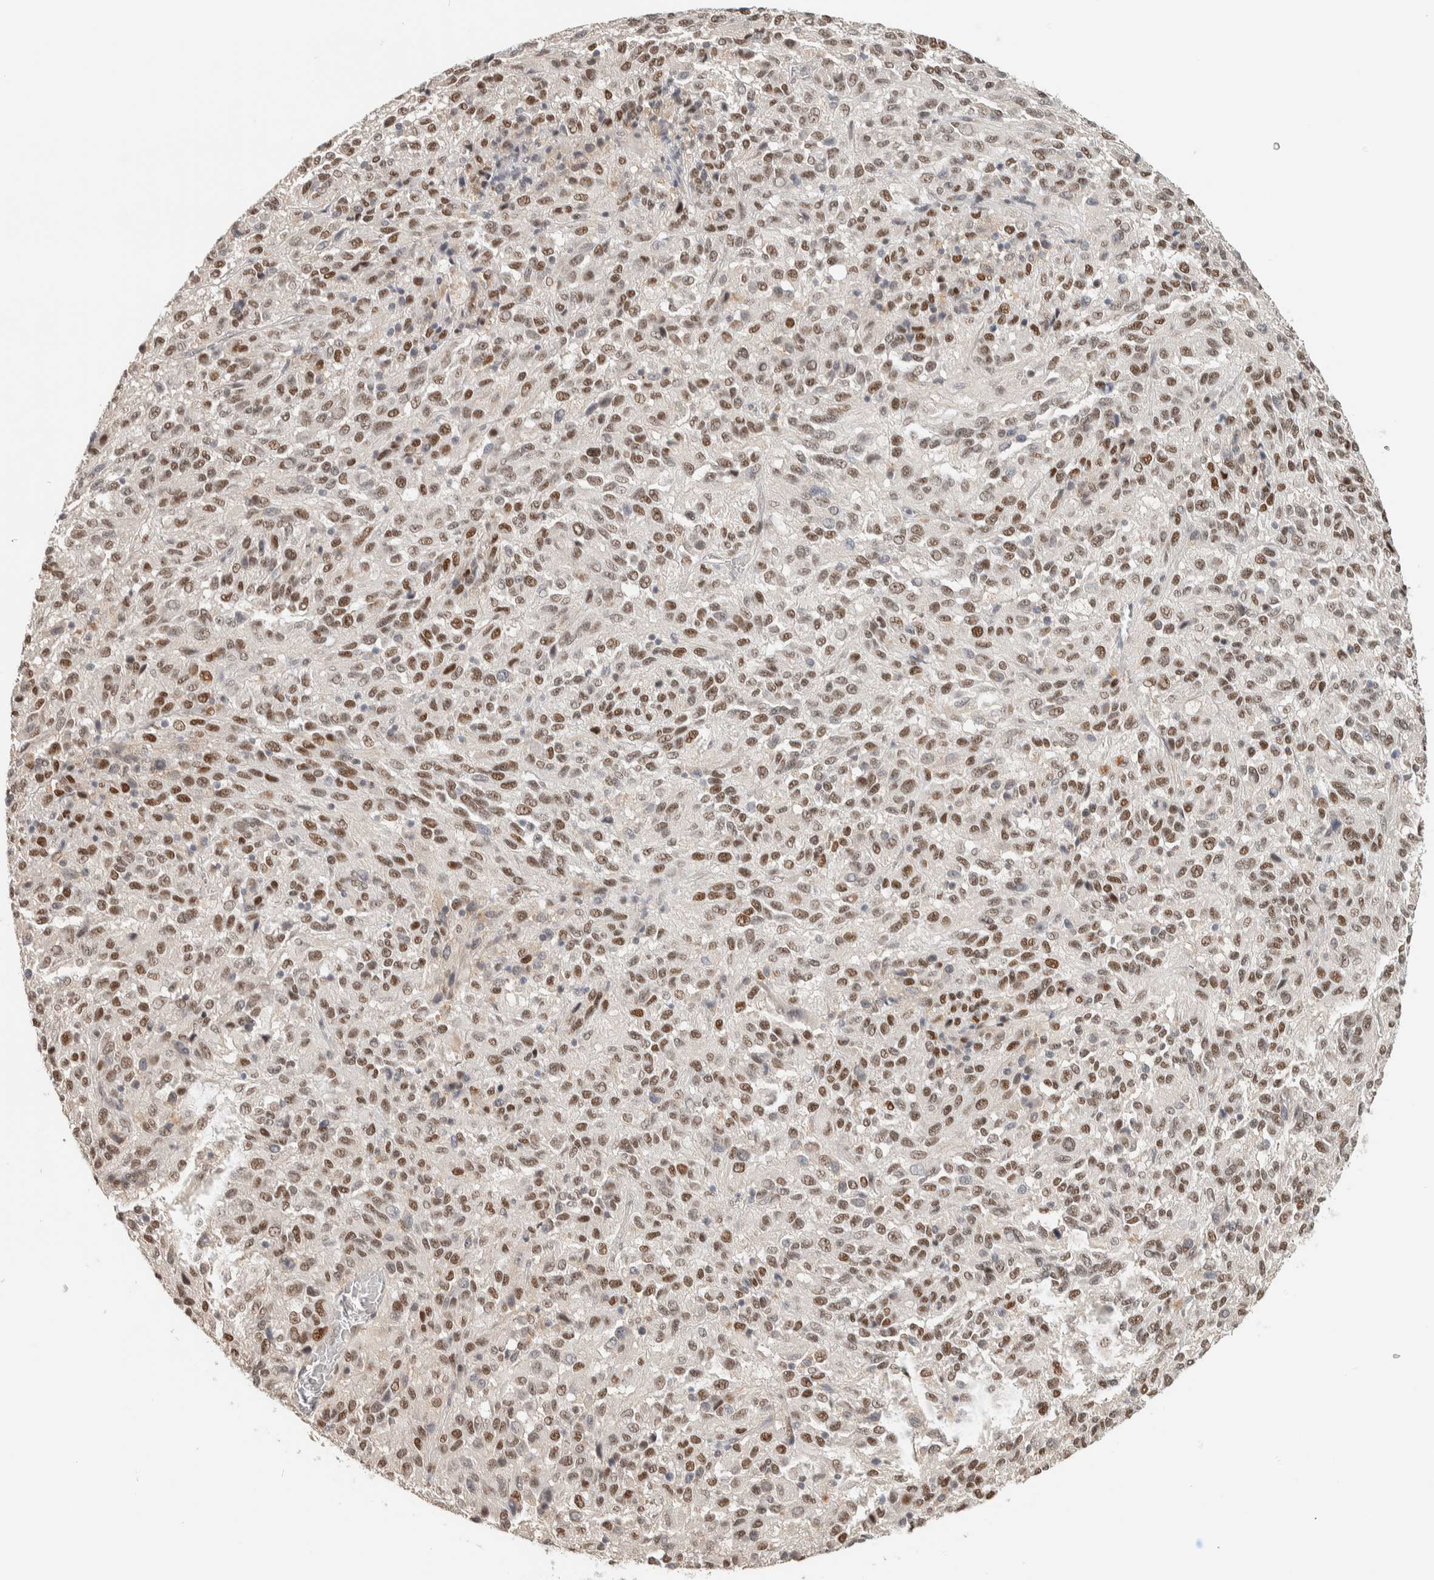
{"staining": {"intensity": "moderate", "quantity": ">75%", "location": "nuclear"}, "tissue": "melanoma", "cell_type": "Tumor cells", "image_type": "cancer", "snomed": [{"axis": "morphology", "description": "Malignant melanoma, Metastatic site"}, {"axis": "topography", "description": "Lung"}], "caption": "Immunohistochemistry histopathology image of human malignant melanoma (metastatic site) stained for a protein (brown), which demonstrates medium levels of moderate nuclear positivity in about >75% of tumor cells.", "gene": "PUS7", "patient": {"sex": "male", "age": 64}}